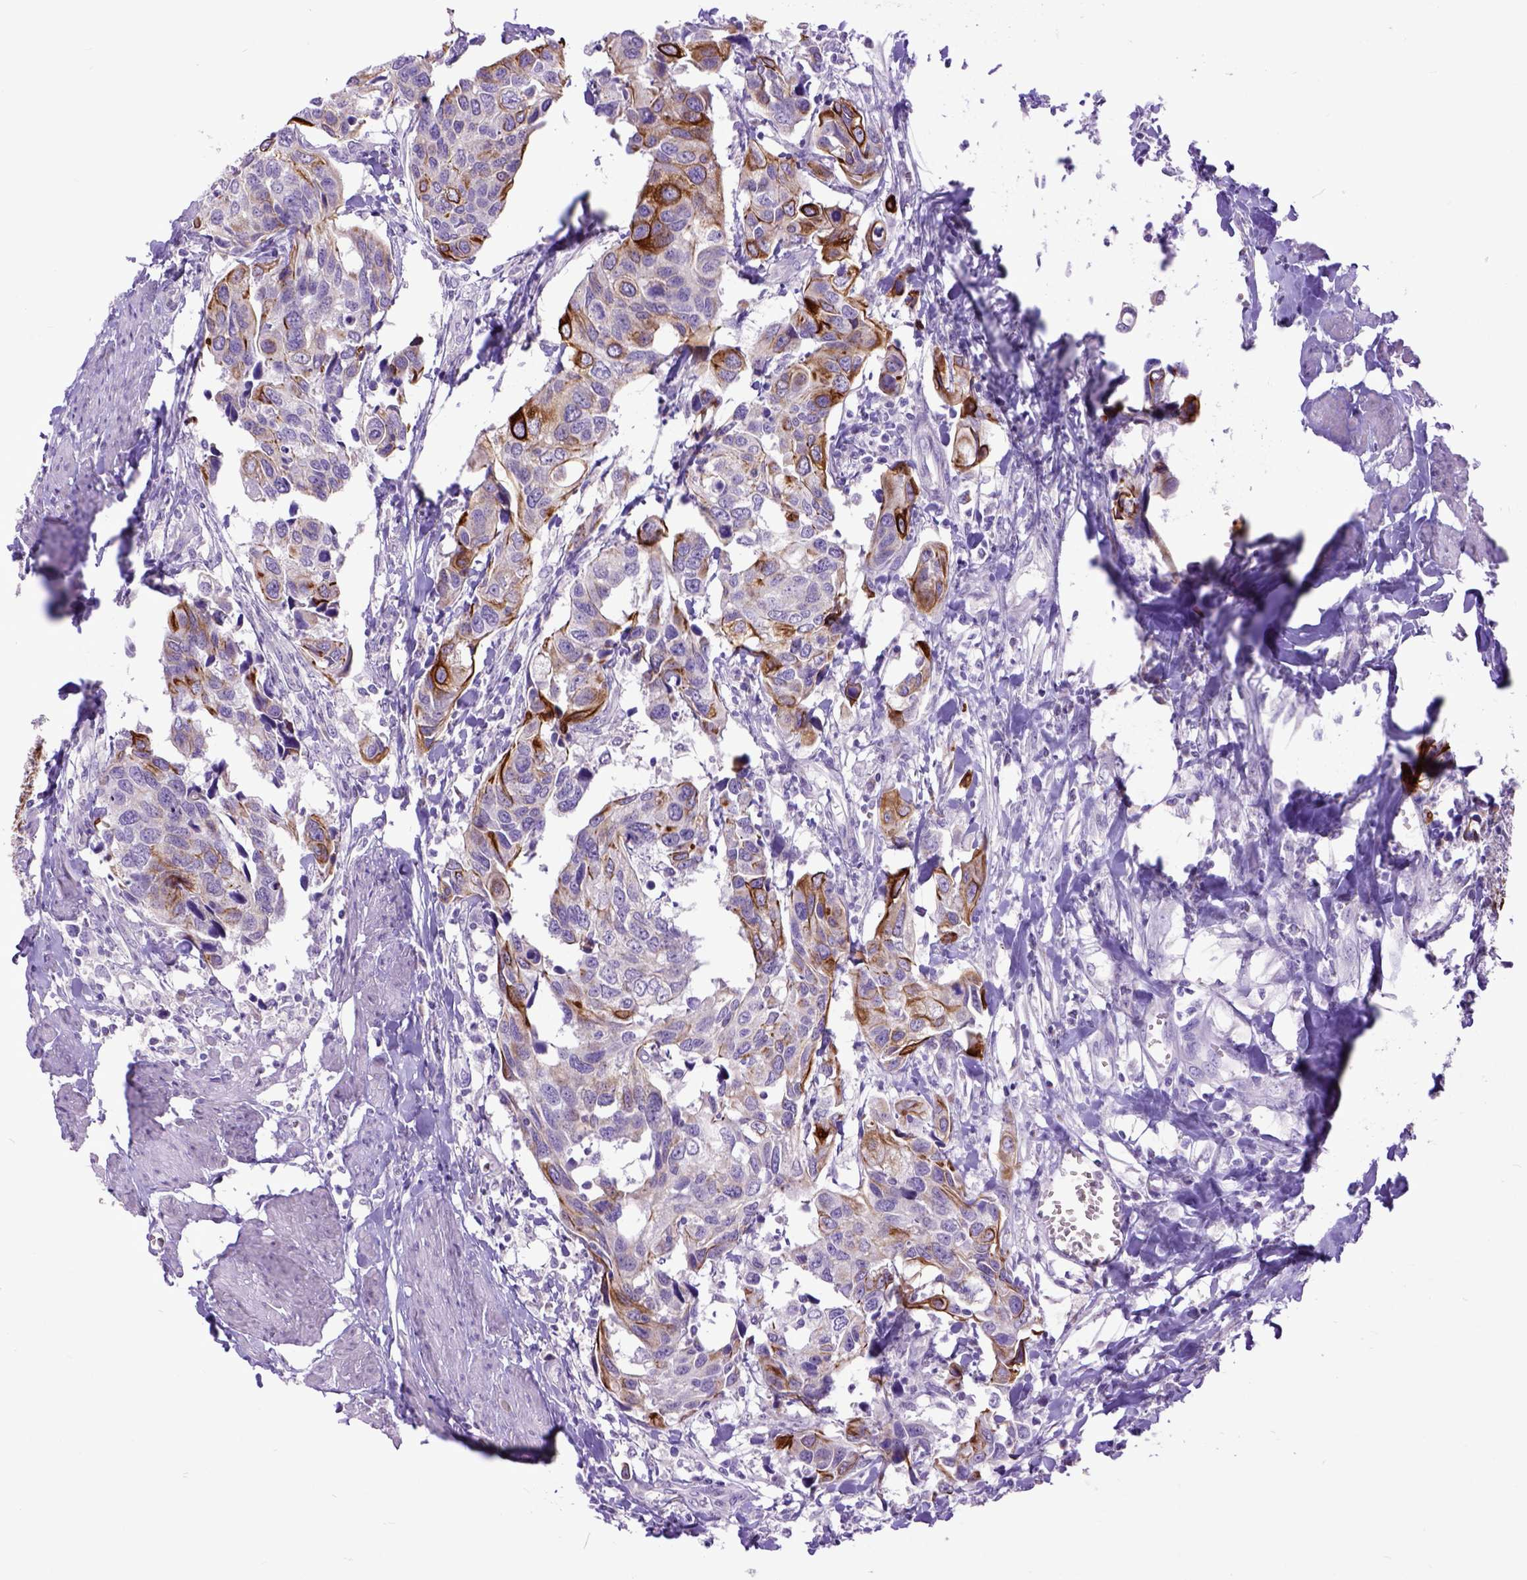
{"staining": {"intensity": "strong", "quantity": "<25%", "location": "cytoplasmic/membranous"}, "tissue": "urothelial cancer", "cell_type": "Tumor cells", "image_type": "cancer", "snomed": [{"axis": "morphology", "description": "Urothelial carcinoma, High grade"}, {"axis": "topography", "description": "Urinary bladder"}], "caption": "Immunohistochemistry (IHC) of urothelial carcinoma (high-grade) reveals medium levels of strong cytoplasmic/membranous staining in approximately <25% of tumor cells.", "gene": "RAB25", "patient": {"sex": "male", "age": 60}}